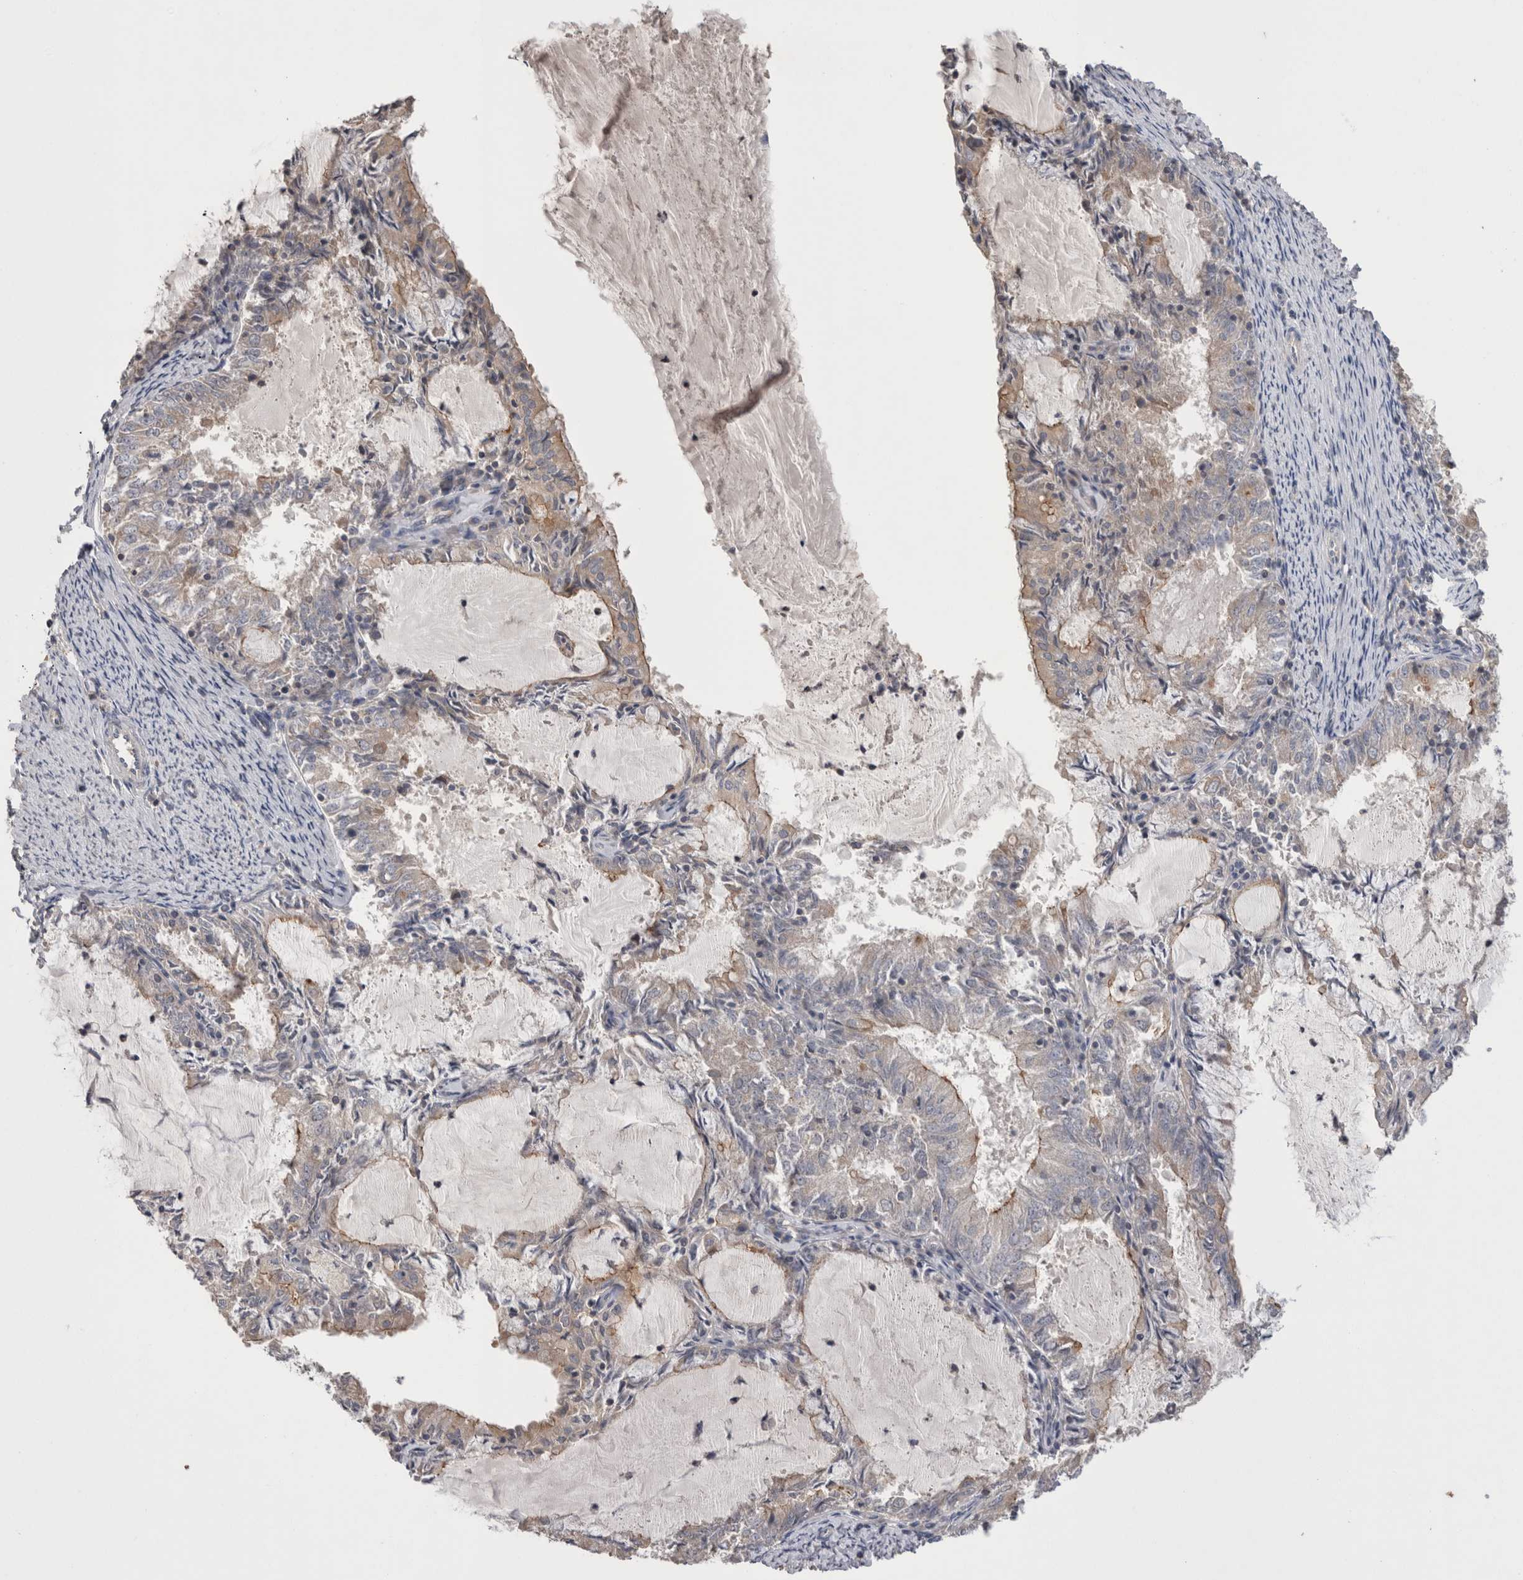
{"staining": {"intensity": "moderate", "quantity": "<25%", "location": "cytoplasmic/membranous"}, "tissue": "endometrial cancer", "cell_type": "Tumor cells", "image_type": "cancer", "snomed": [{"axis": "morphology", "description": "Adenocarcinoma, NOS"}, {"axis": "topography", "description": "Endometrium"}], "caption": "Protein staining by immunohistochemistry (IHC) reveals moderate cytoplasmic/membranous expression in about <25% of tumor cells in endometrial adenocarcinoma.", "gene": "OTOR", "patient": {"sex": "female", "age": 57}}